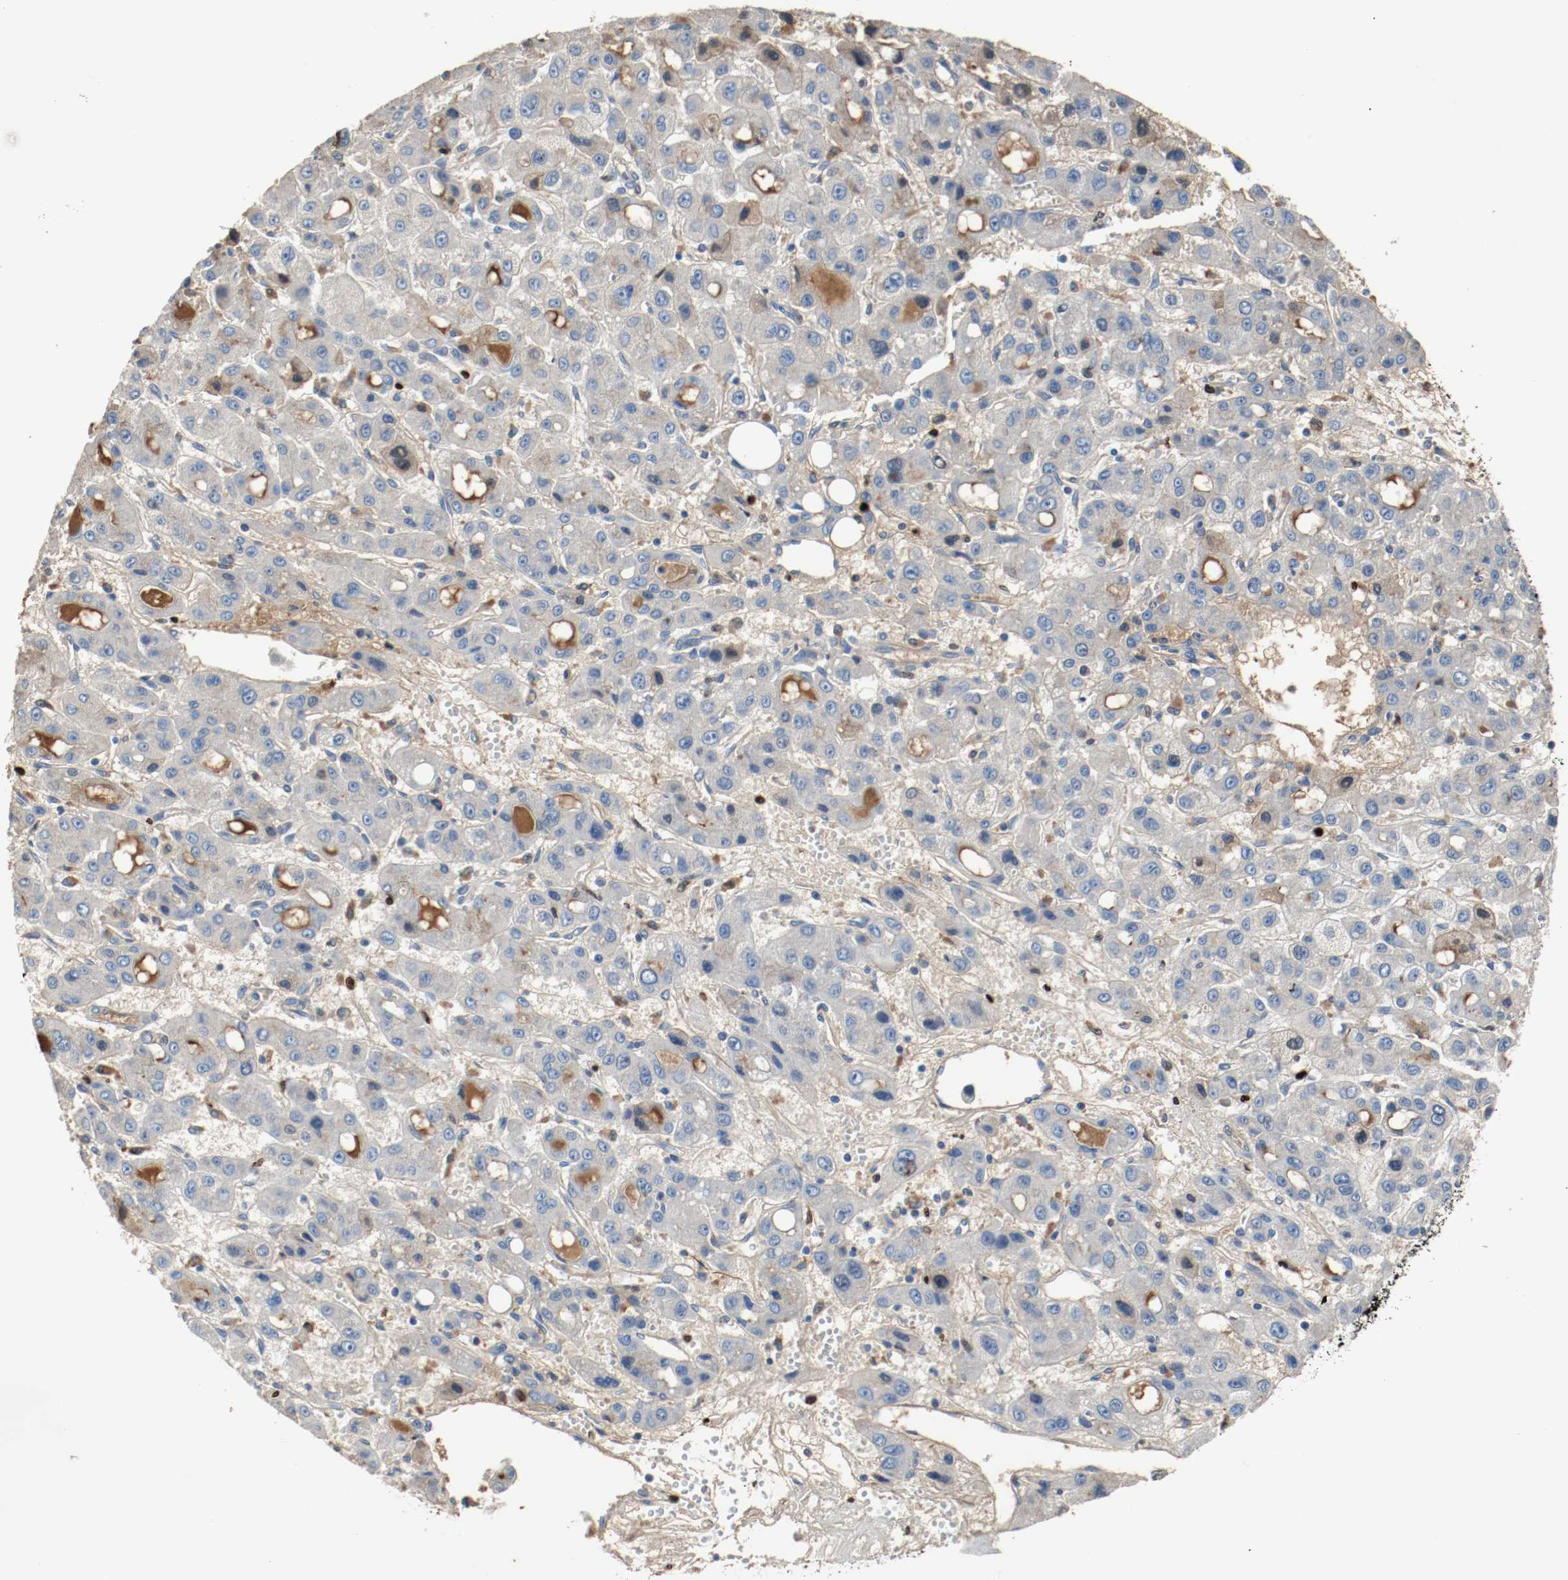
{"staining": {"intensity": "weak", "quantity": "<25%", "location": "cytoplasmic/membranous"}, "tissue": "liver cancer", "cell_type": "Tumor cells", "image_type": "cancer", "snomed": [{"axis": "morphology", "description": "Carcinoma, Hepatocellular, NOS"}, {"axis": "topography", "description": "Liver"}], "caption": "Liver hepatocellular carcinoma stained for a protein using immunohistochemistry demonstrates no positivity tumor cells.", "gene": "BLK", "patient": {"sex": "male", "age": 55}}